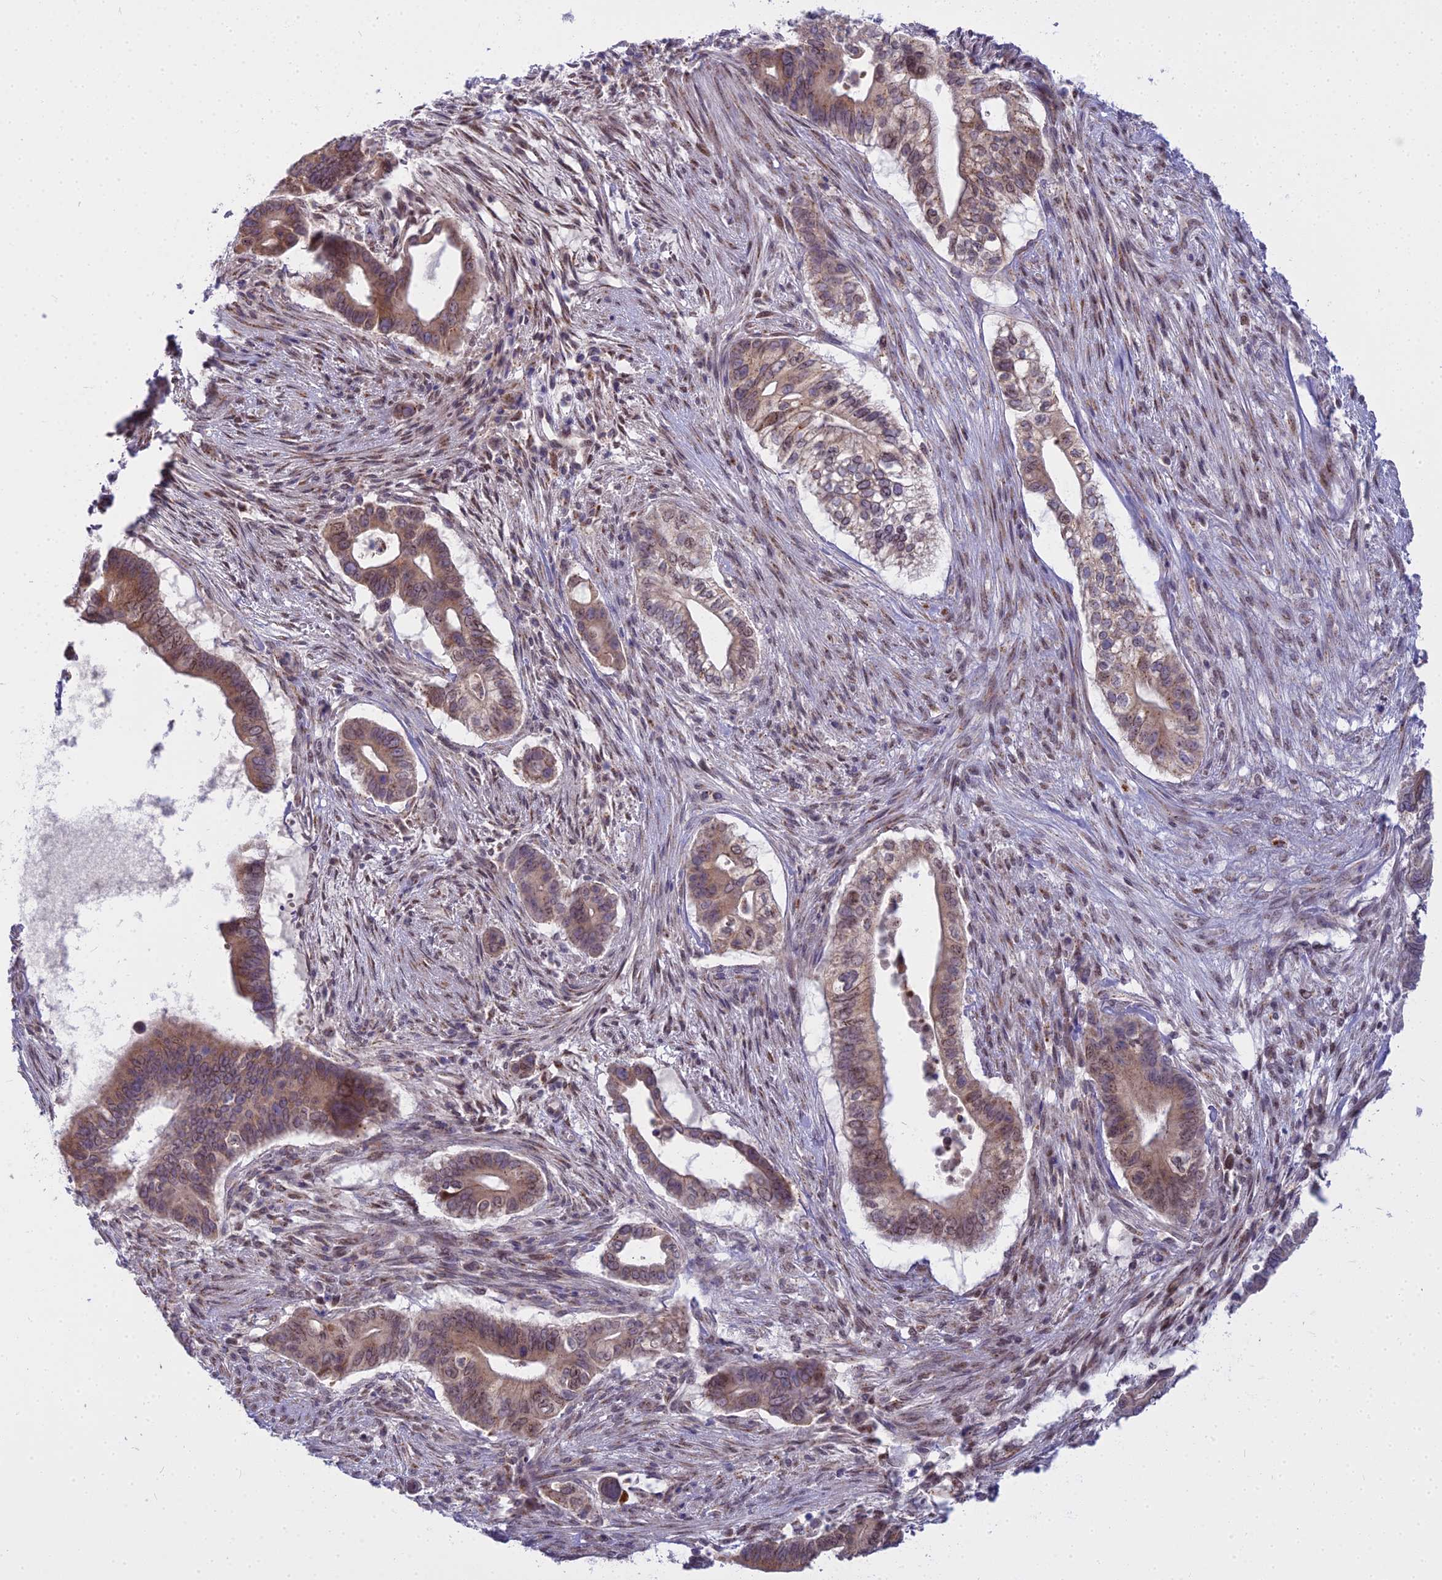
{"staining": {"intensity": "weak", "quantity": "25%-75%", "location": "cytoplasmic/membranous,nuclear"}, "tissue": "pancreatic cancer", "cell_type": "Tumor cells", "image_type": "cancer", "snomed": [{"axis": "morphology", "description": "Adenocarcinoma, NOS"}, {"axis": "topography", "description": "Pancreas"}], "caption": "Weak cytoplasmic/membranous and nuclear expression is appreciated in approximately 25%-75% of tumor cells in pancreatic cancer (adenocarcinoma). Nuclei are stained in blue.", "gene": "WDPCP", "patient": {"sex": "male", "age": 68}}